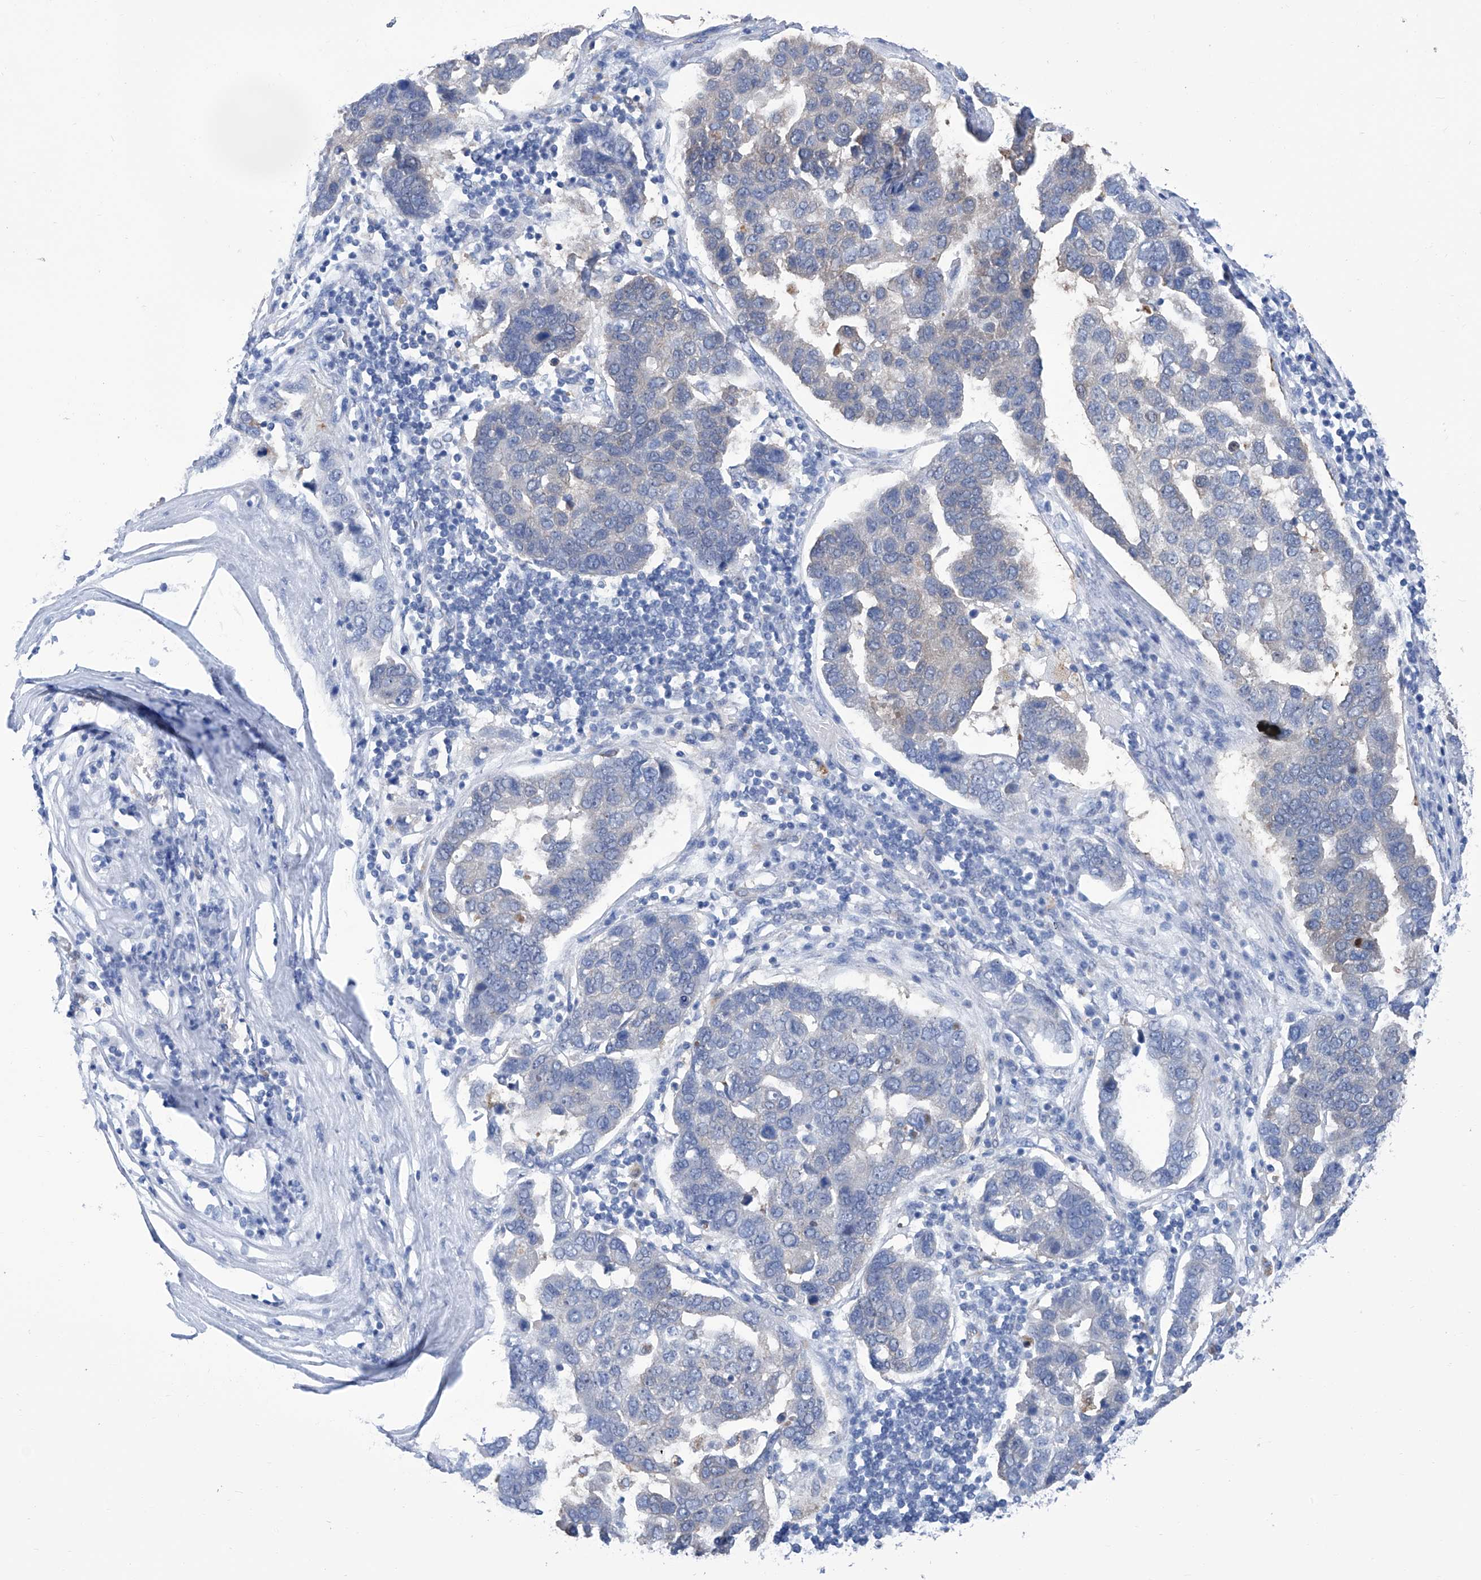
{"staining": {"intensity": "negative", "quantity": "none", "location": "none"}, "tissue": "pancreatic cancer", "cell_type": "Tumor cells", "image_type": "cancer", "snomed": [{"axis": "morphology", "description": "Adenocarcinoma, NOS"}, {"axis": "topography", "description": "Pancreas"}], "caption": "This histopathology image is of pancreatic adenocarcinoma stained with IHC to label a protein in brown with the nuclei are counter-stained blue. There is no expression in tumor cells.", "gene": "IMPA2", "patient": {"sex": "female", "age": 61}}